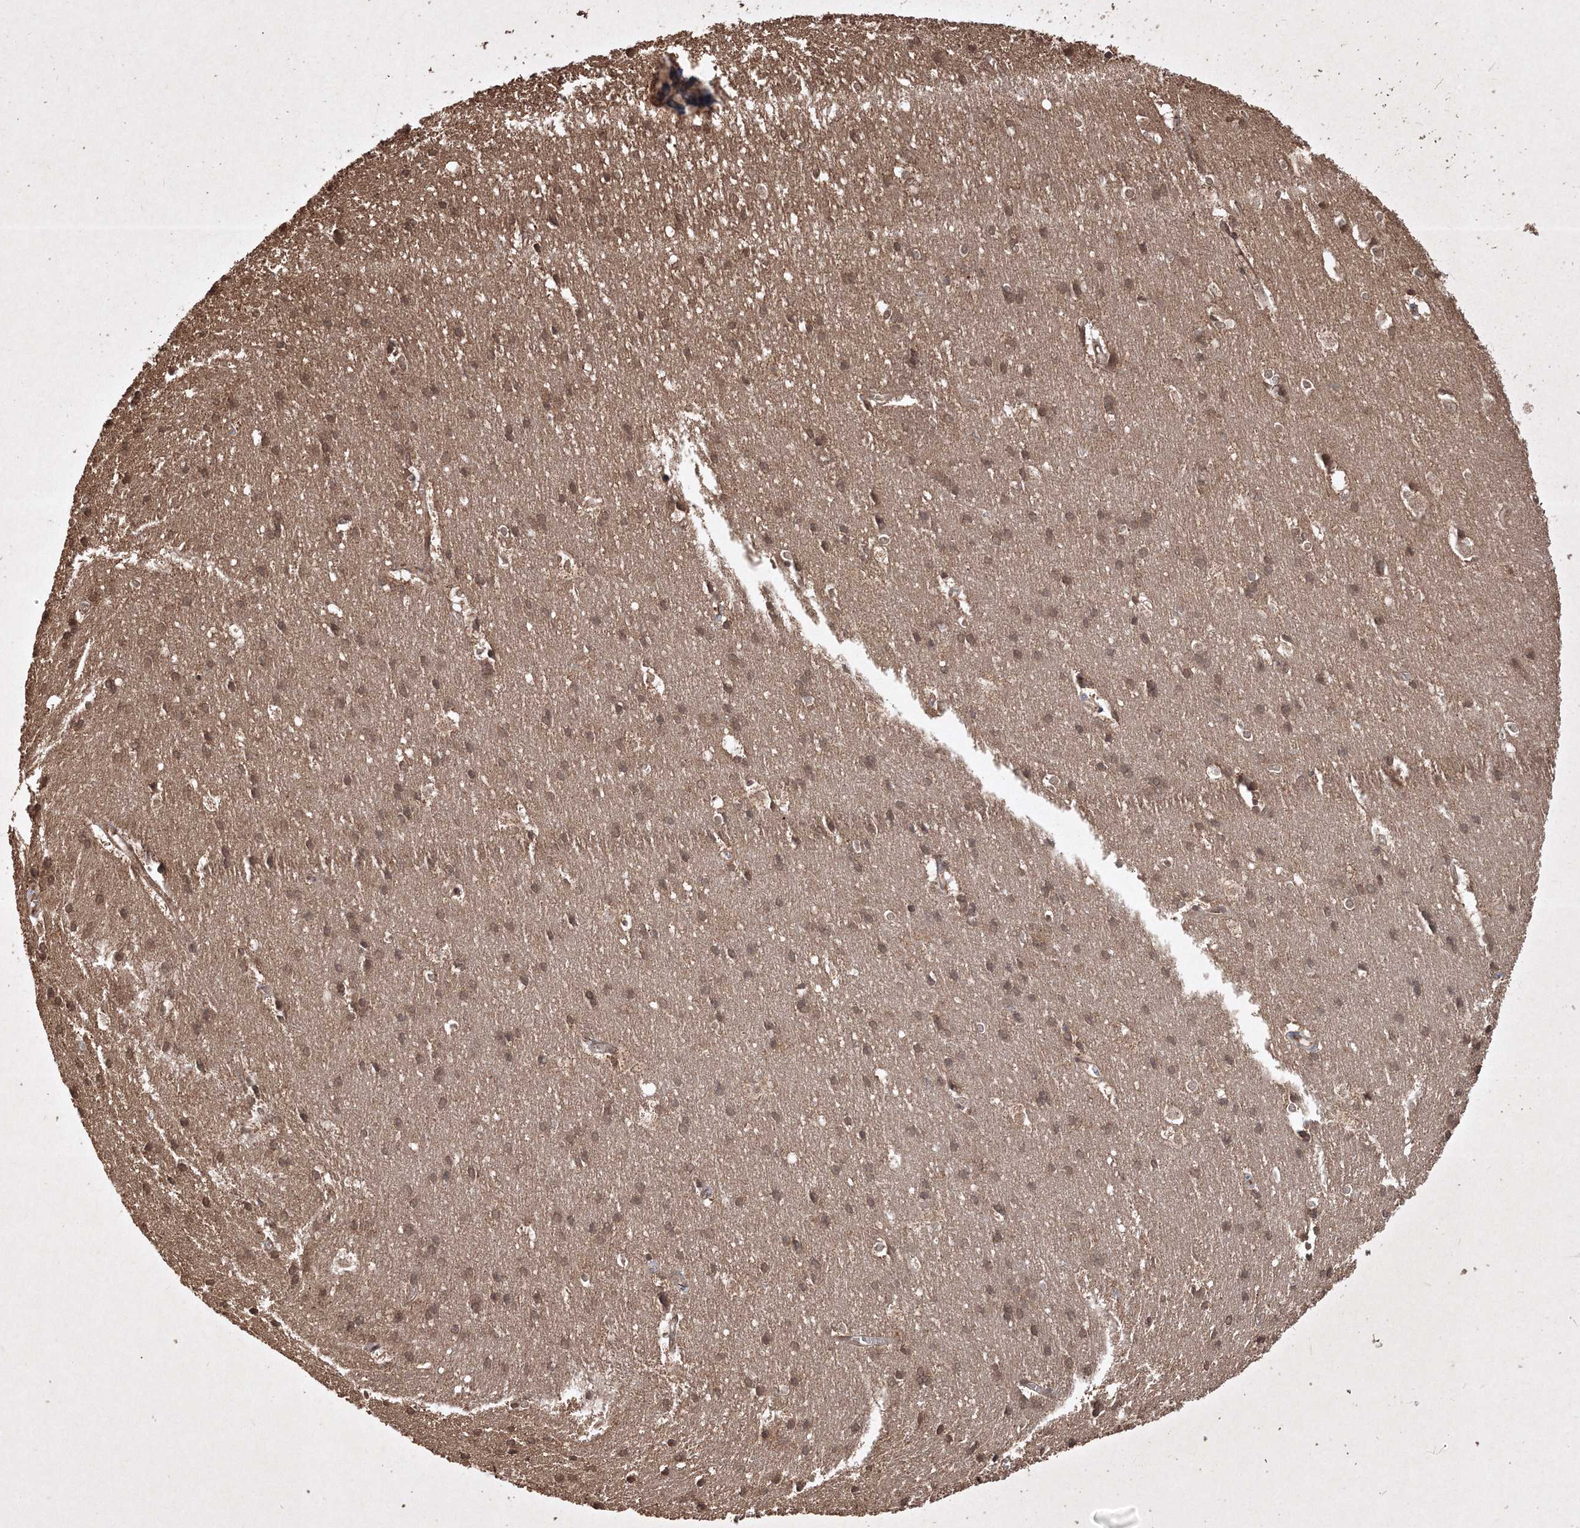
{"staining": {"intensity": "weak", "quantity": ">75%", "location": "cytoplasmic/membranous"}, "tissue": "cerebral cortex", "cell_type": "Endothelial cells", "image_type": "normal", "snomed": [{"axis": "morphology", "description": "Normal tissue, NOS"}, {"axis": "topography", "description": "Cerebral cortex"}], "caption": "Protein expression analysis of unremarkable human cerebral cortex reveals weak cytoplasmic/membranous staining in approximately >75% of endothelial cells.", "gene": "PELI3", "patient": {"sex": "male", "age": 54}}